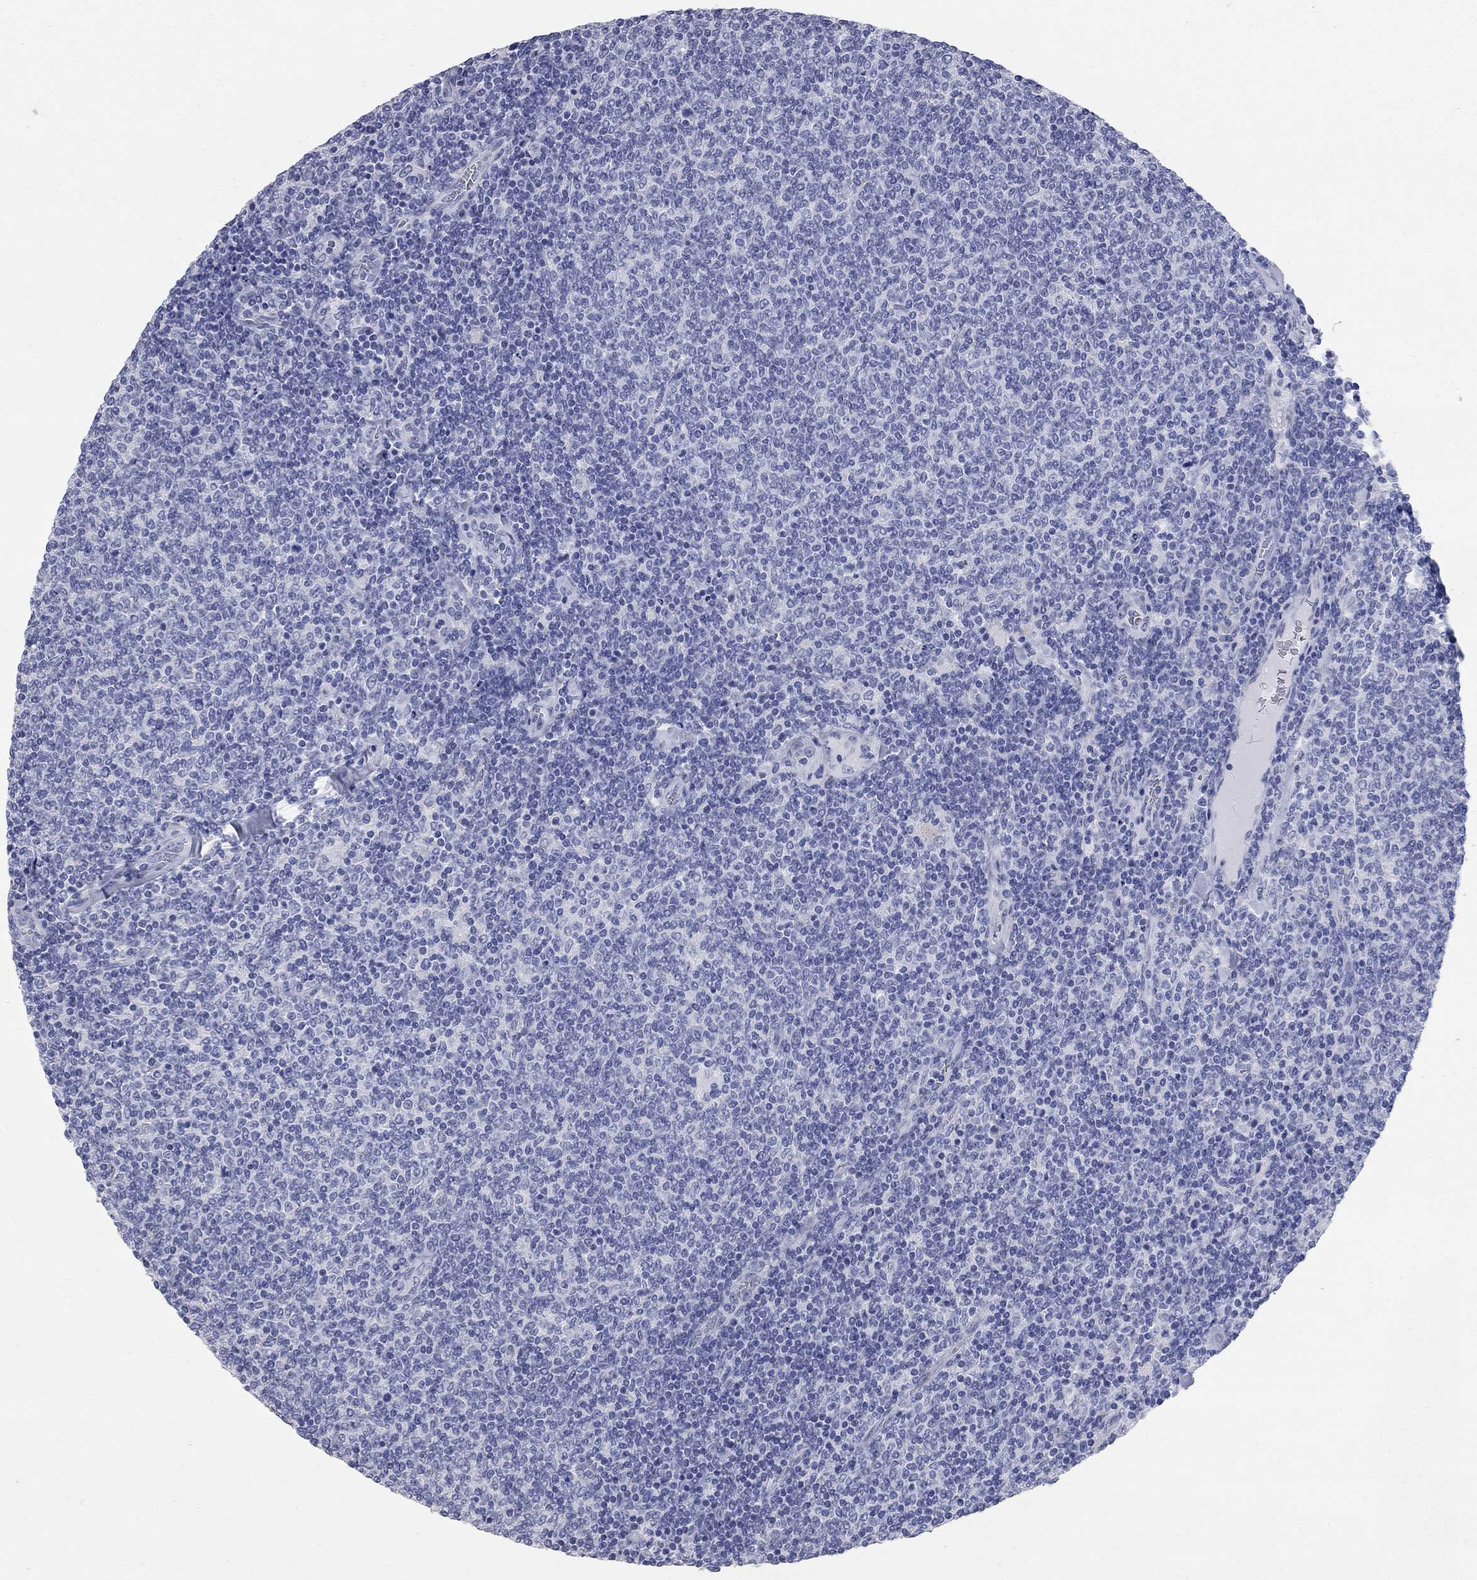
{"staining": {"intensity": "negative", "quantity": "none", "location": "none"}, "tissue": "lymphoma", "cell_type": "Tumor cells", "image_type": "cancer", "snomed": [{"axis": "morphology", "description": "Malignant lymphoma, non-Hodgkin's type, Low grade"}, {"axis": "topography", "description": "Lymph node"}], "caption": "Lymphoma was stained to show a protein in brown. There is no significant staining in tumor cells.", "gene": "BPIFB1", "patient": {"sex": "male", "age": 52}}